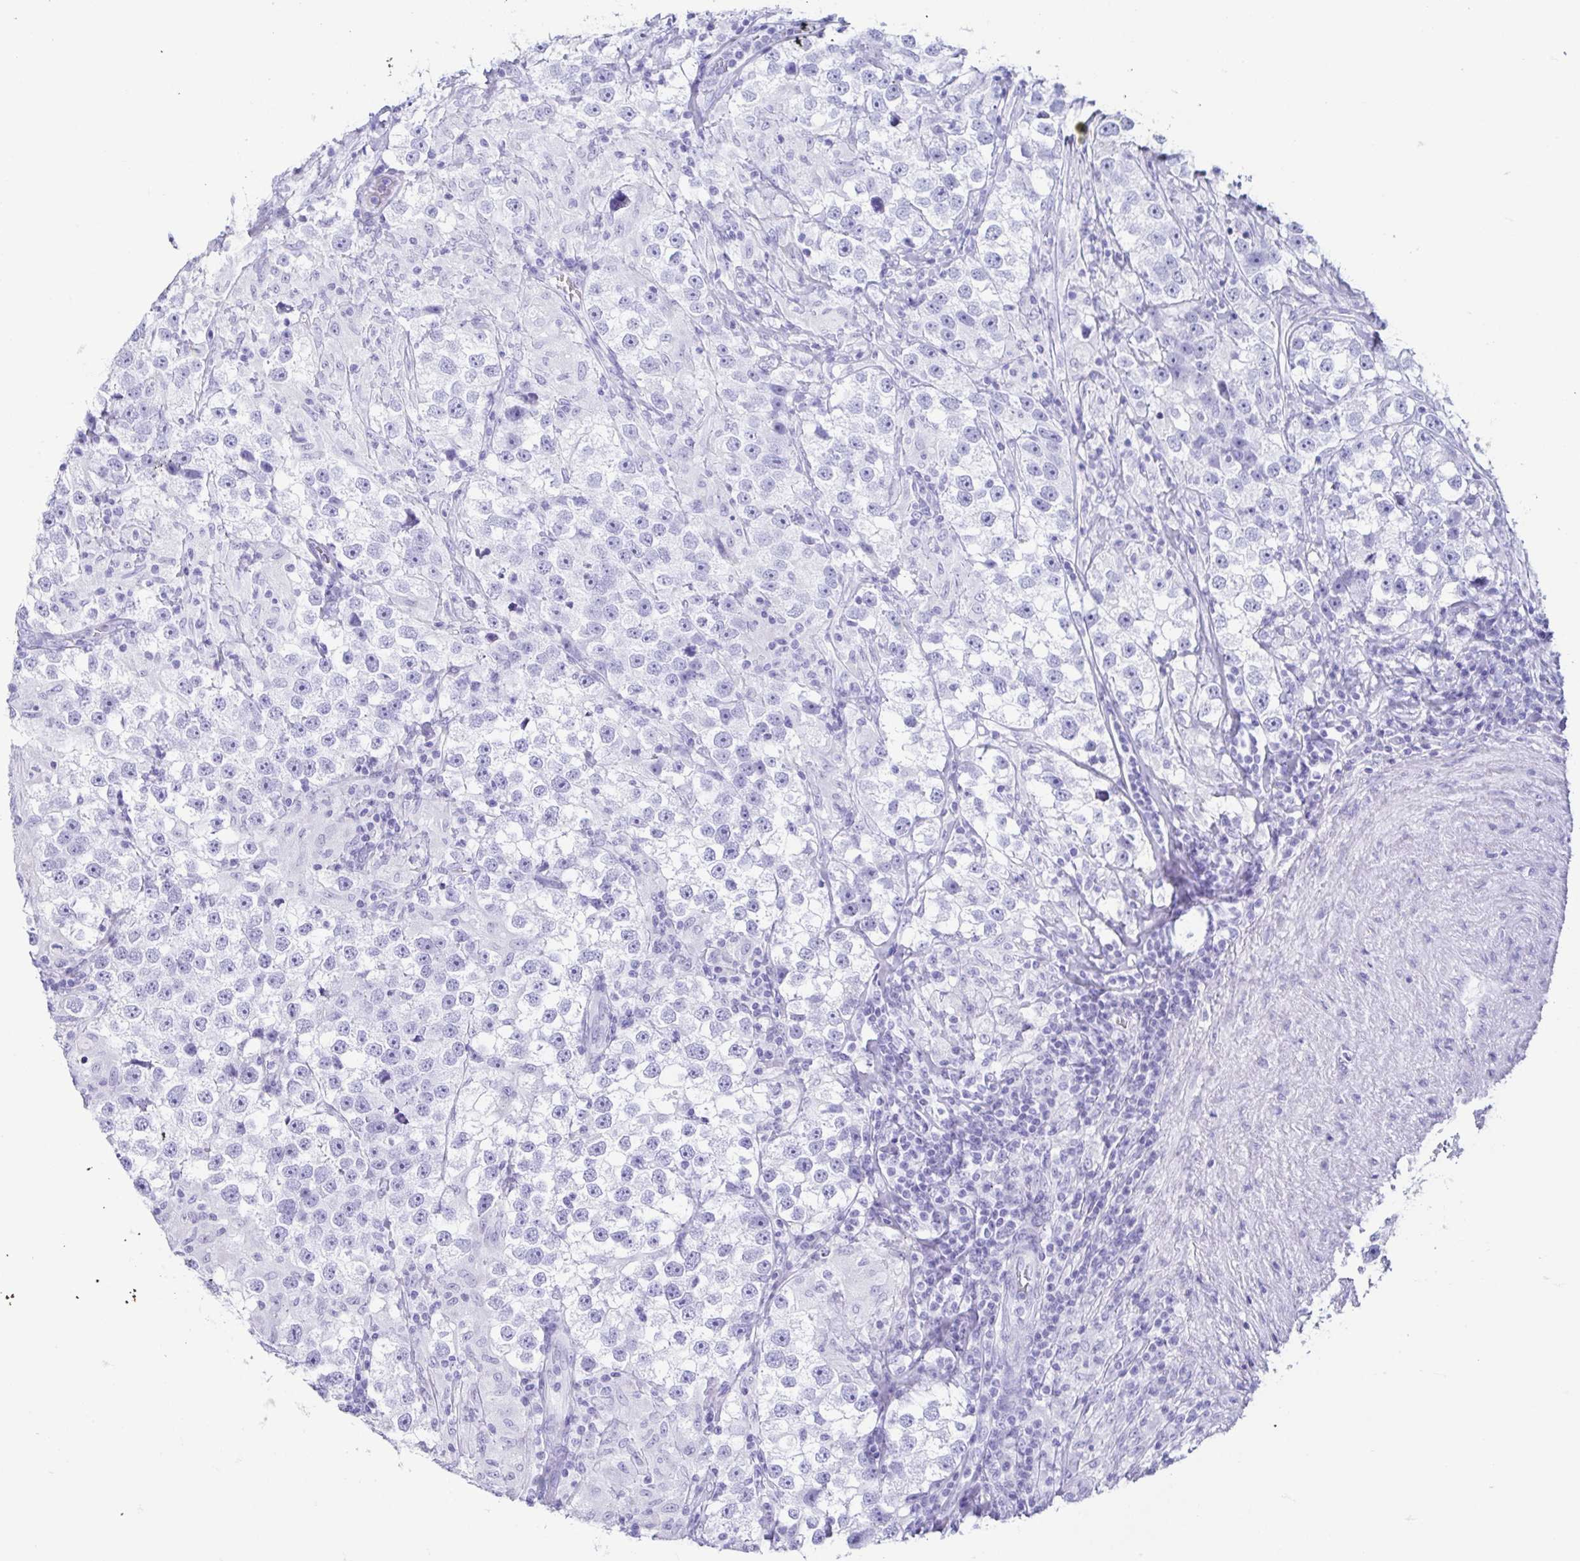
{"staining": {"intensity": "negative", "quantity": "none", "location": "none"}, "tissue": "testis cancer", "cell_type": "Tumor cells", "image_type": "cancer", "snomed": [{"axis": "morphology", "description": "Seminoma, NOS"}, {"axis": "topography", "description": "Testis"}], "caption": "Immunohistochemistry photomicrograph of neoplastic tissue: human testis seminoma stained with DAB shows no significant protein expression in tumor cells. (DAB immunohistochemistry, high magnification).", "gene": "CD164L2", "patient": {"sex": "male", "age": 46}}